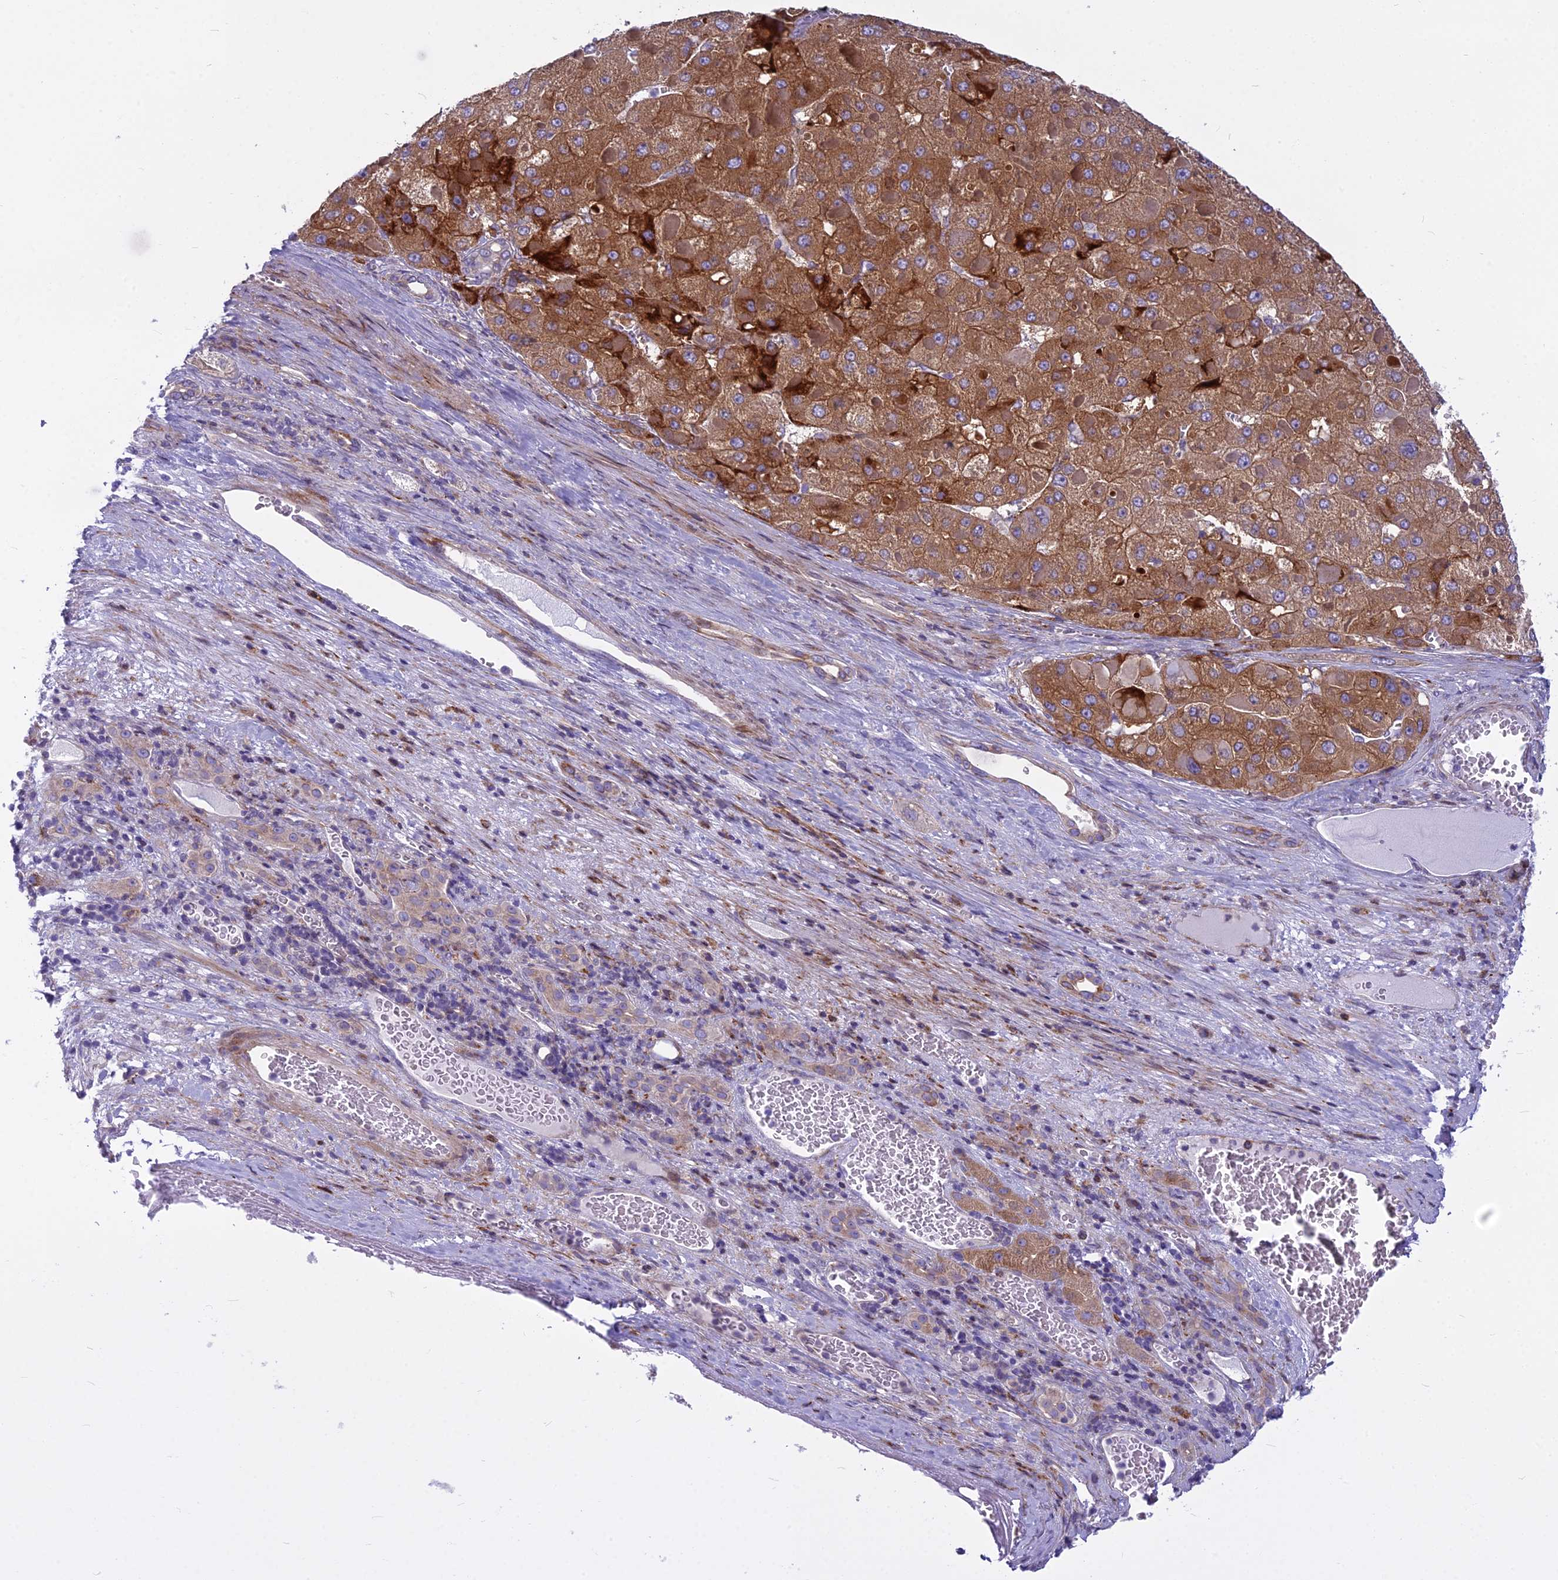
{"staining": {"intensity": "moderate", "quantity": ">75%", "location": "cytoplasmic/membranous"}, "tissue": "liver cancer", "cell_type": "Tumor cells", "image_type": "cancer", "snomed": [{"axis": "morphology", "description": "Carcinoma, Hepatocellular, NOS"}, {"axis": "topography", "description": "Liver"}], "caption": "Liver hepatocellular carcinoma stained with a brown dye displays moderate cytoplasmic/membranous positive staining in about >75% of tumor cells.", "gene": "PCDHB14", "patient": {"sex": "female", "age": 73}}